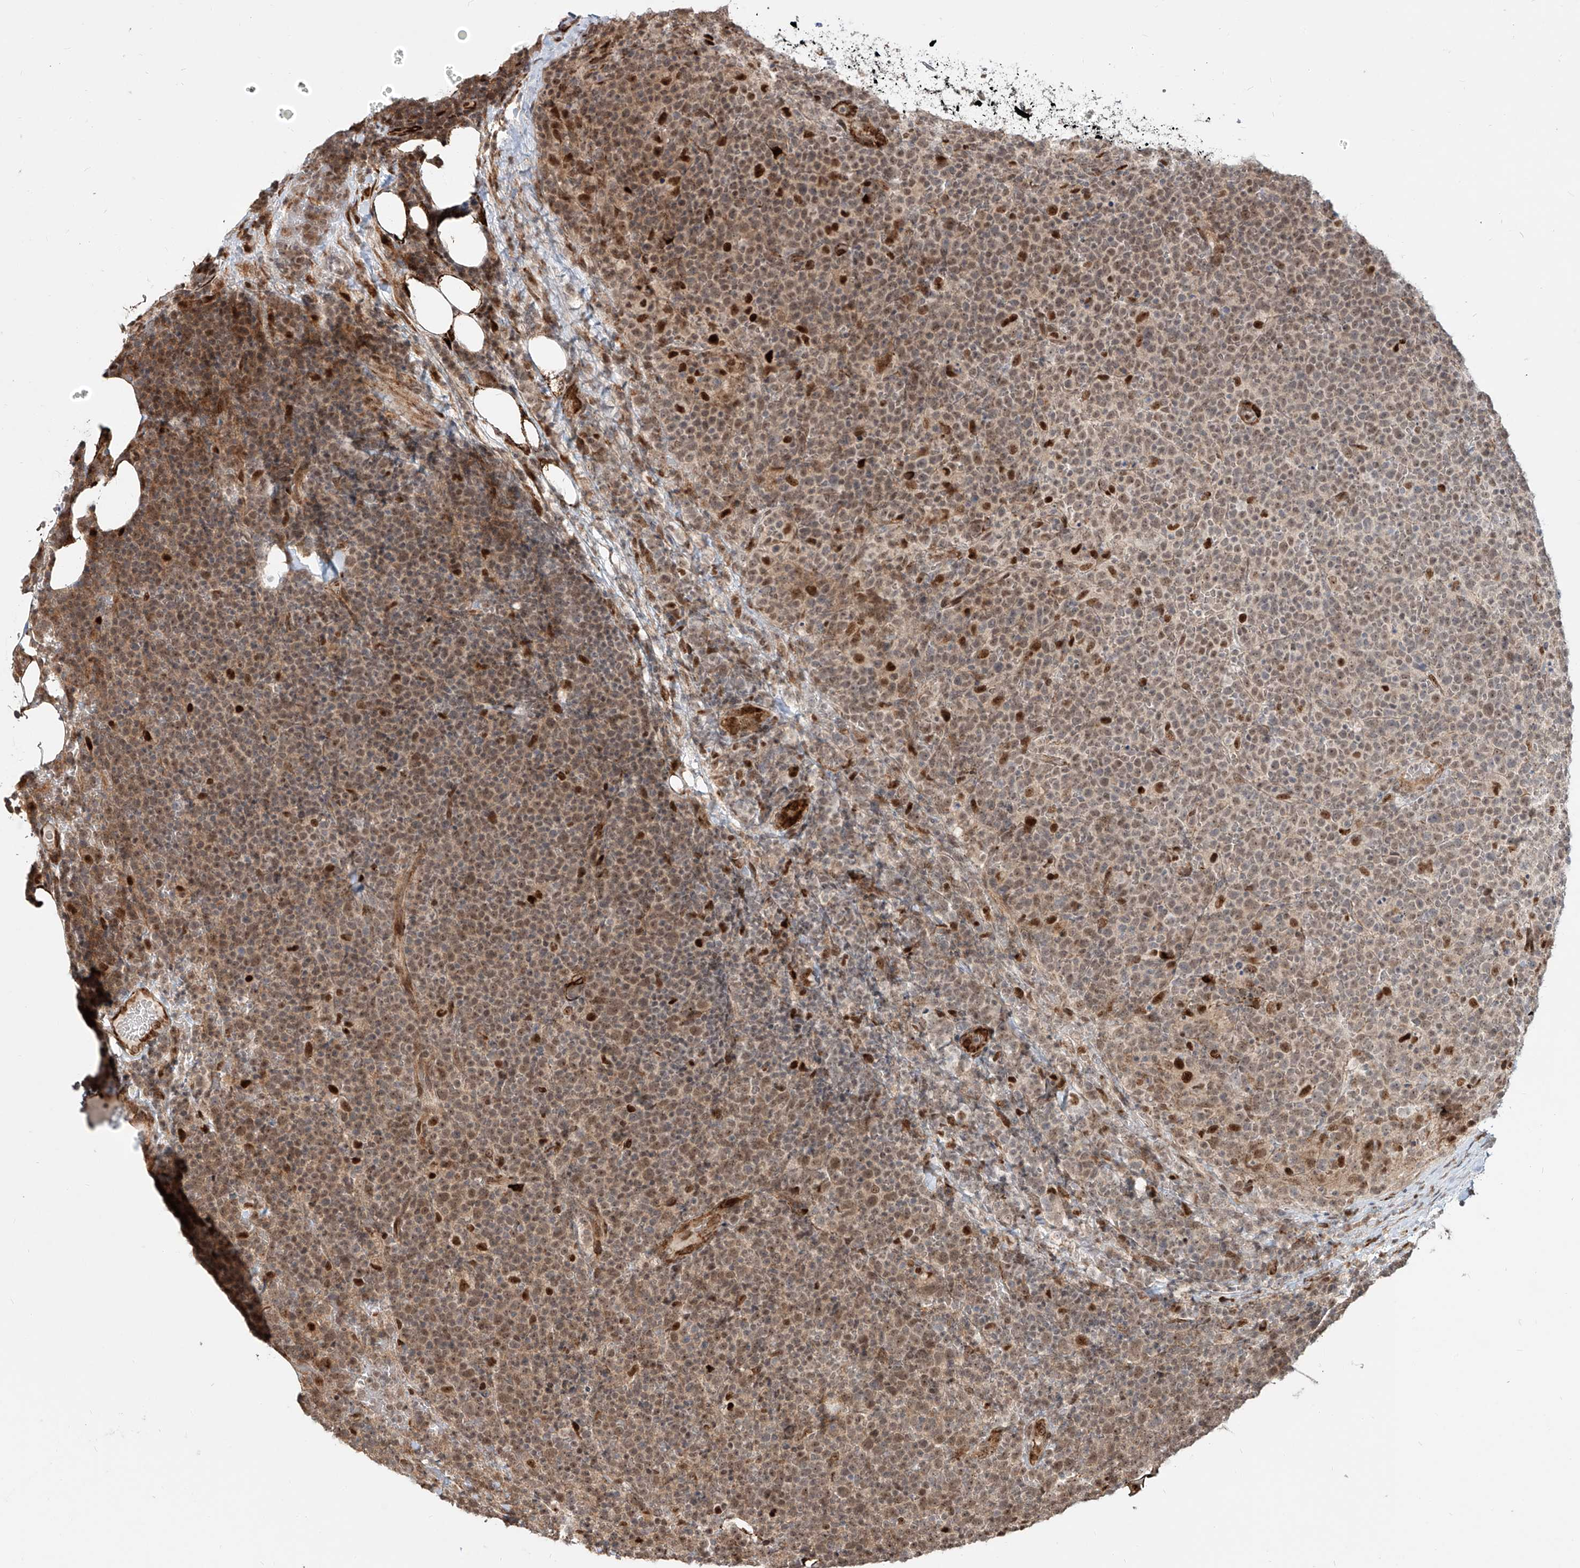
{"staining": {"intensity": "moderate", "quantity": ">75%", "location": "nuclear"}, "tissue": "lymphoma", "cell_type": "Tumor cells", "image_type": "cancer", "snomed": [{"axis": "morphology", "description": "Malignant lymphoma, non-Hodgkin's type, High grade"}, {"axis": "topography", "description": "Lymph node"}], "caption": "Protein staining reveals moderate nuclear expression in about >75% of tumor cells in malignant lymphoma, non-Hodgkin's type (high-grade).", "gene": "ZNF710", "patient": {"sex": "male", "age": 61}}